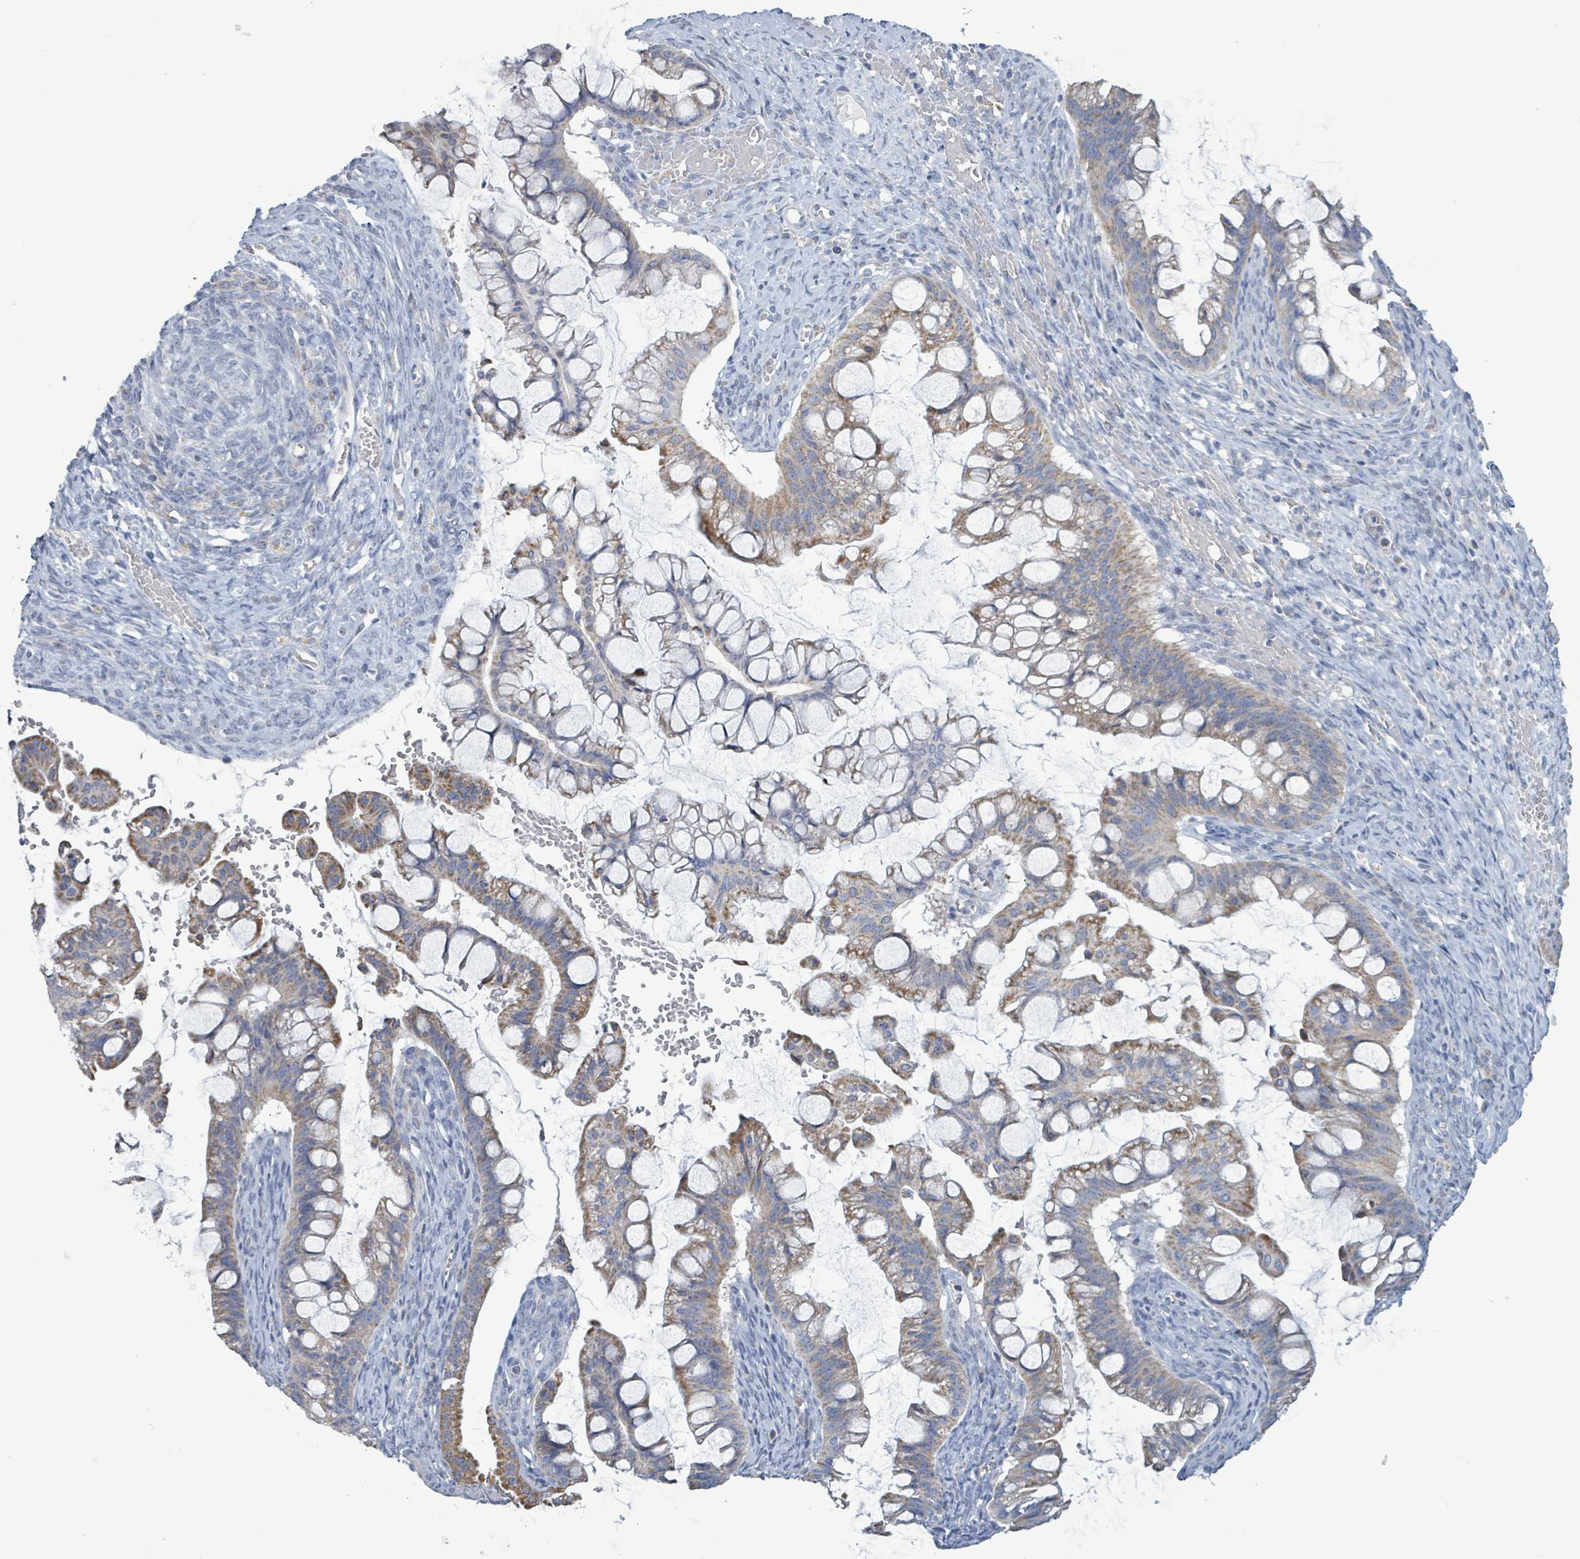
{"staining": {"intensity": "moderate", "quantity": "25%-75%", "location": "cytoplasmic/membranous"}, "tissue": "ovarian cancer", "cell_type": "Tumor cells", "image_type": "cancer", "snomed": [{"axis": "morphology", "description": "Cystadenocarcinoma, mucinous, NOS"}, {"axis": "topography", "description": "Ovary"}], "caption": "The image exhibits a brown stain indicating the presence of a protein in the cytoplasmic/membranous of tumor cells in ovarian mucinous cystadenocarcinoma.", "gene": "AKR1C4", "patient": {"sex": "female", "age": 73}}